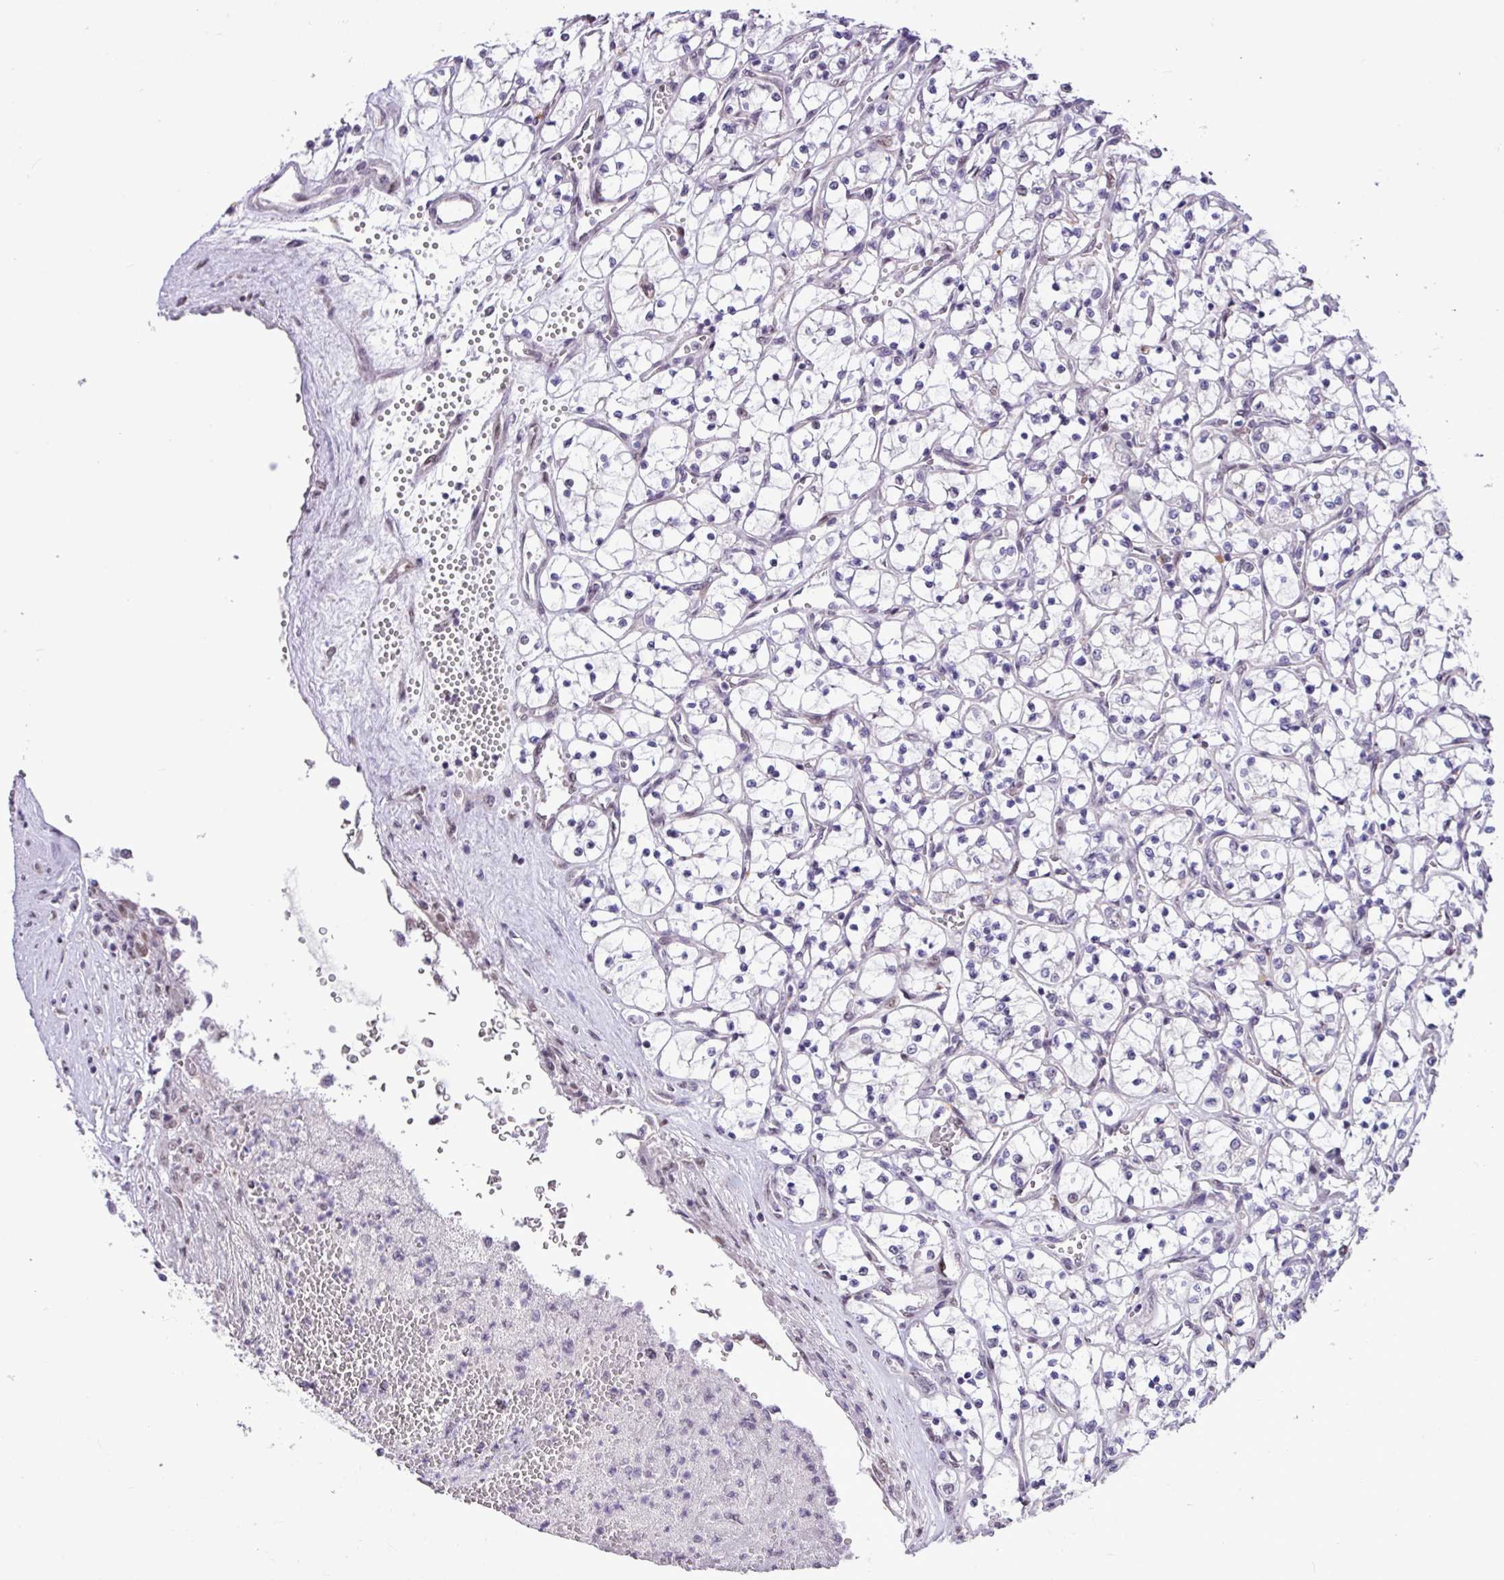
{"staining": {"intensity": "negative", "quantity": "none", "location": "none"}, "tissue": "renal cancer", "cell_type": "Tumor cells", "image_type": "cancer", "snomed": [{"axis": "morphology", "description": "Adenocarcinoma, NOS"}, {"axis": "topography", "description": "Kidney"}], "caption": "Human renal cancer stained for a protein using IHC reveals no positivity in tumor cells.", "gene": "ZNF354A", "patient": {"sex": "female", "age": 69}}